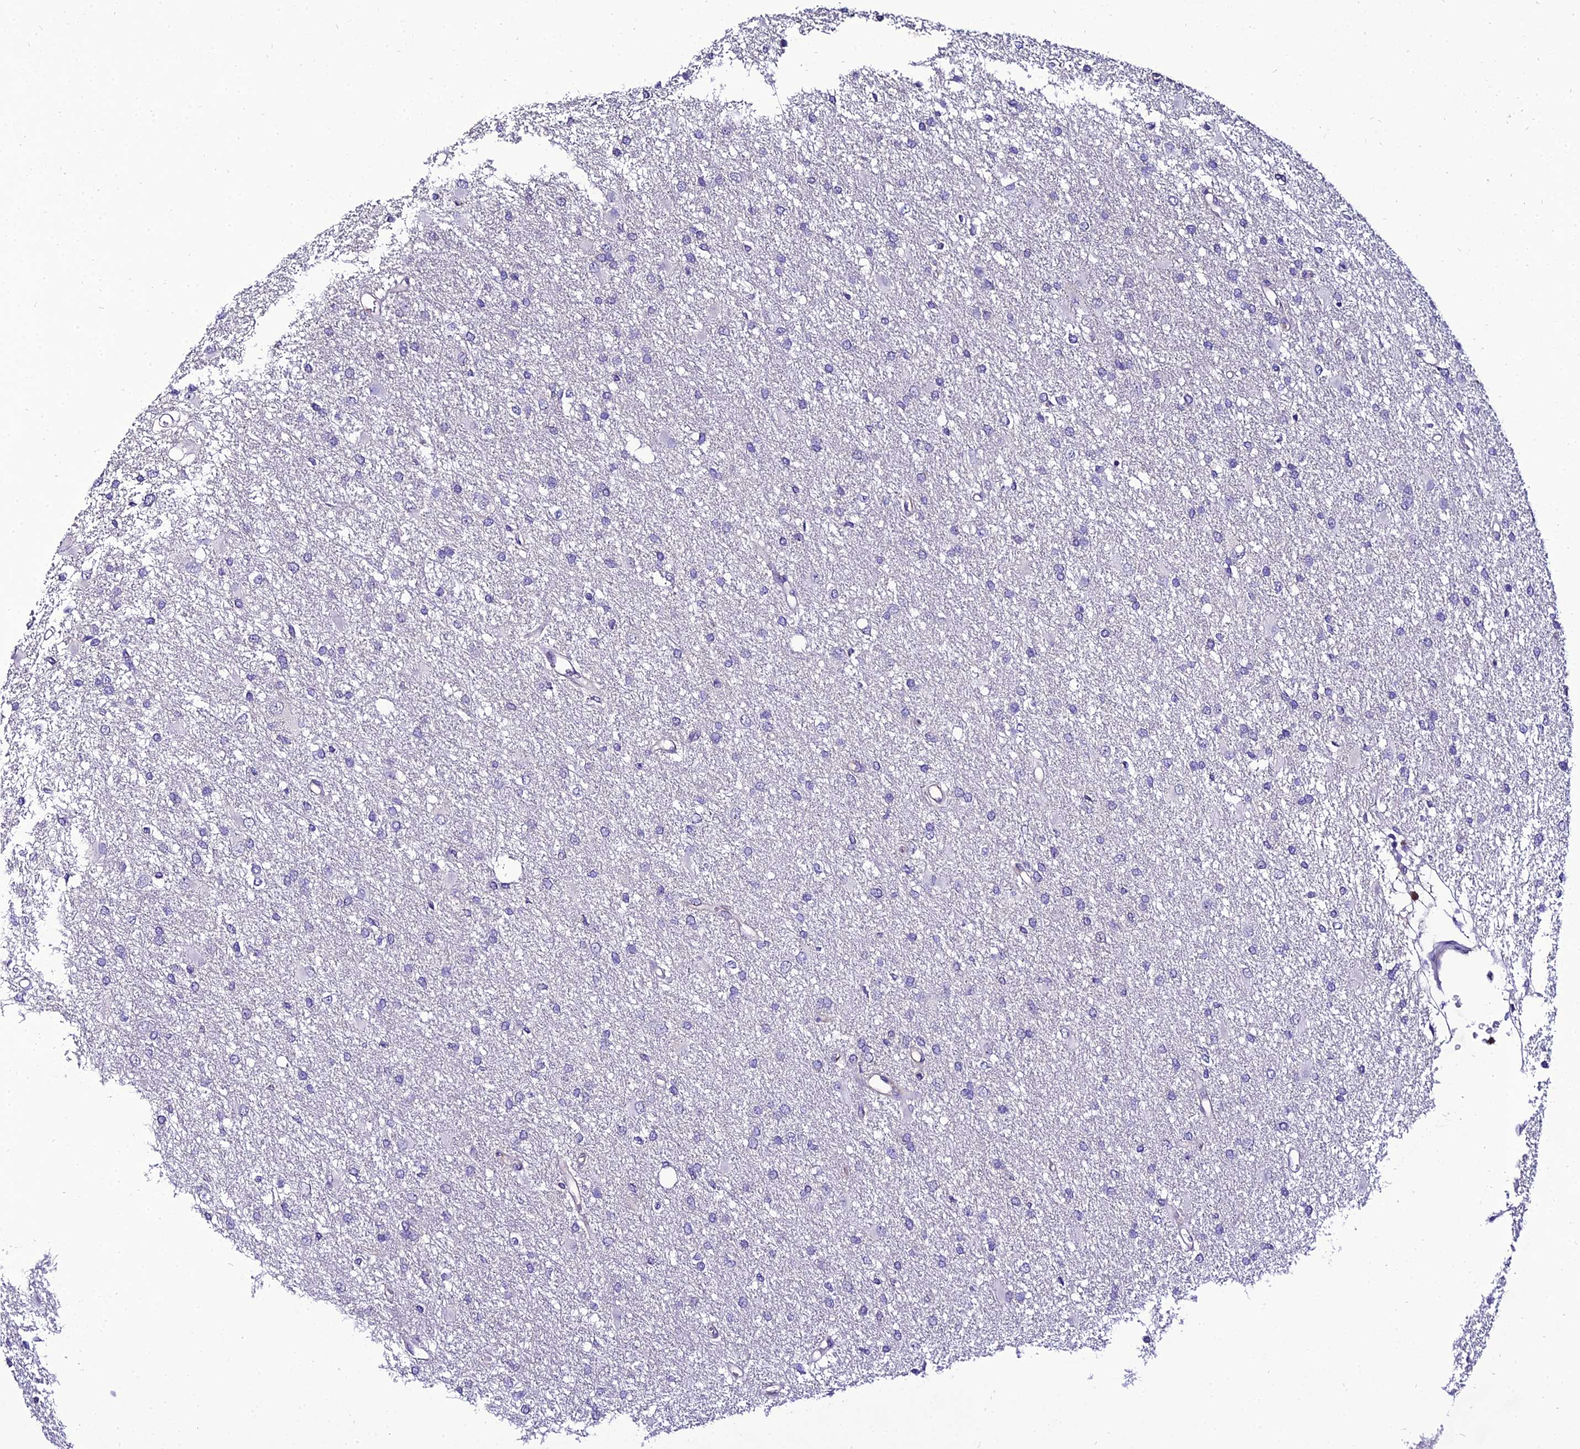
{"staining": {"intensity": "negative", "quantity": "none", "location": "none"}, "tissue": "glioma", "cell_type": "Tumor cells", "image_type": "cancer", "snomed": [{"axis": "morphology", "description": "Glioma, malignant, High grade"}, {"axis": "topography", "description": "Brain"}], "caption": "DAB immunohistochemical staining of human high-grade glioma (malignant) shows no significant positivity in tumor cells.", "gene": "SHQ1", "patient": {"sex": "female", "age": 50}}